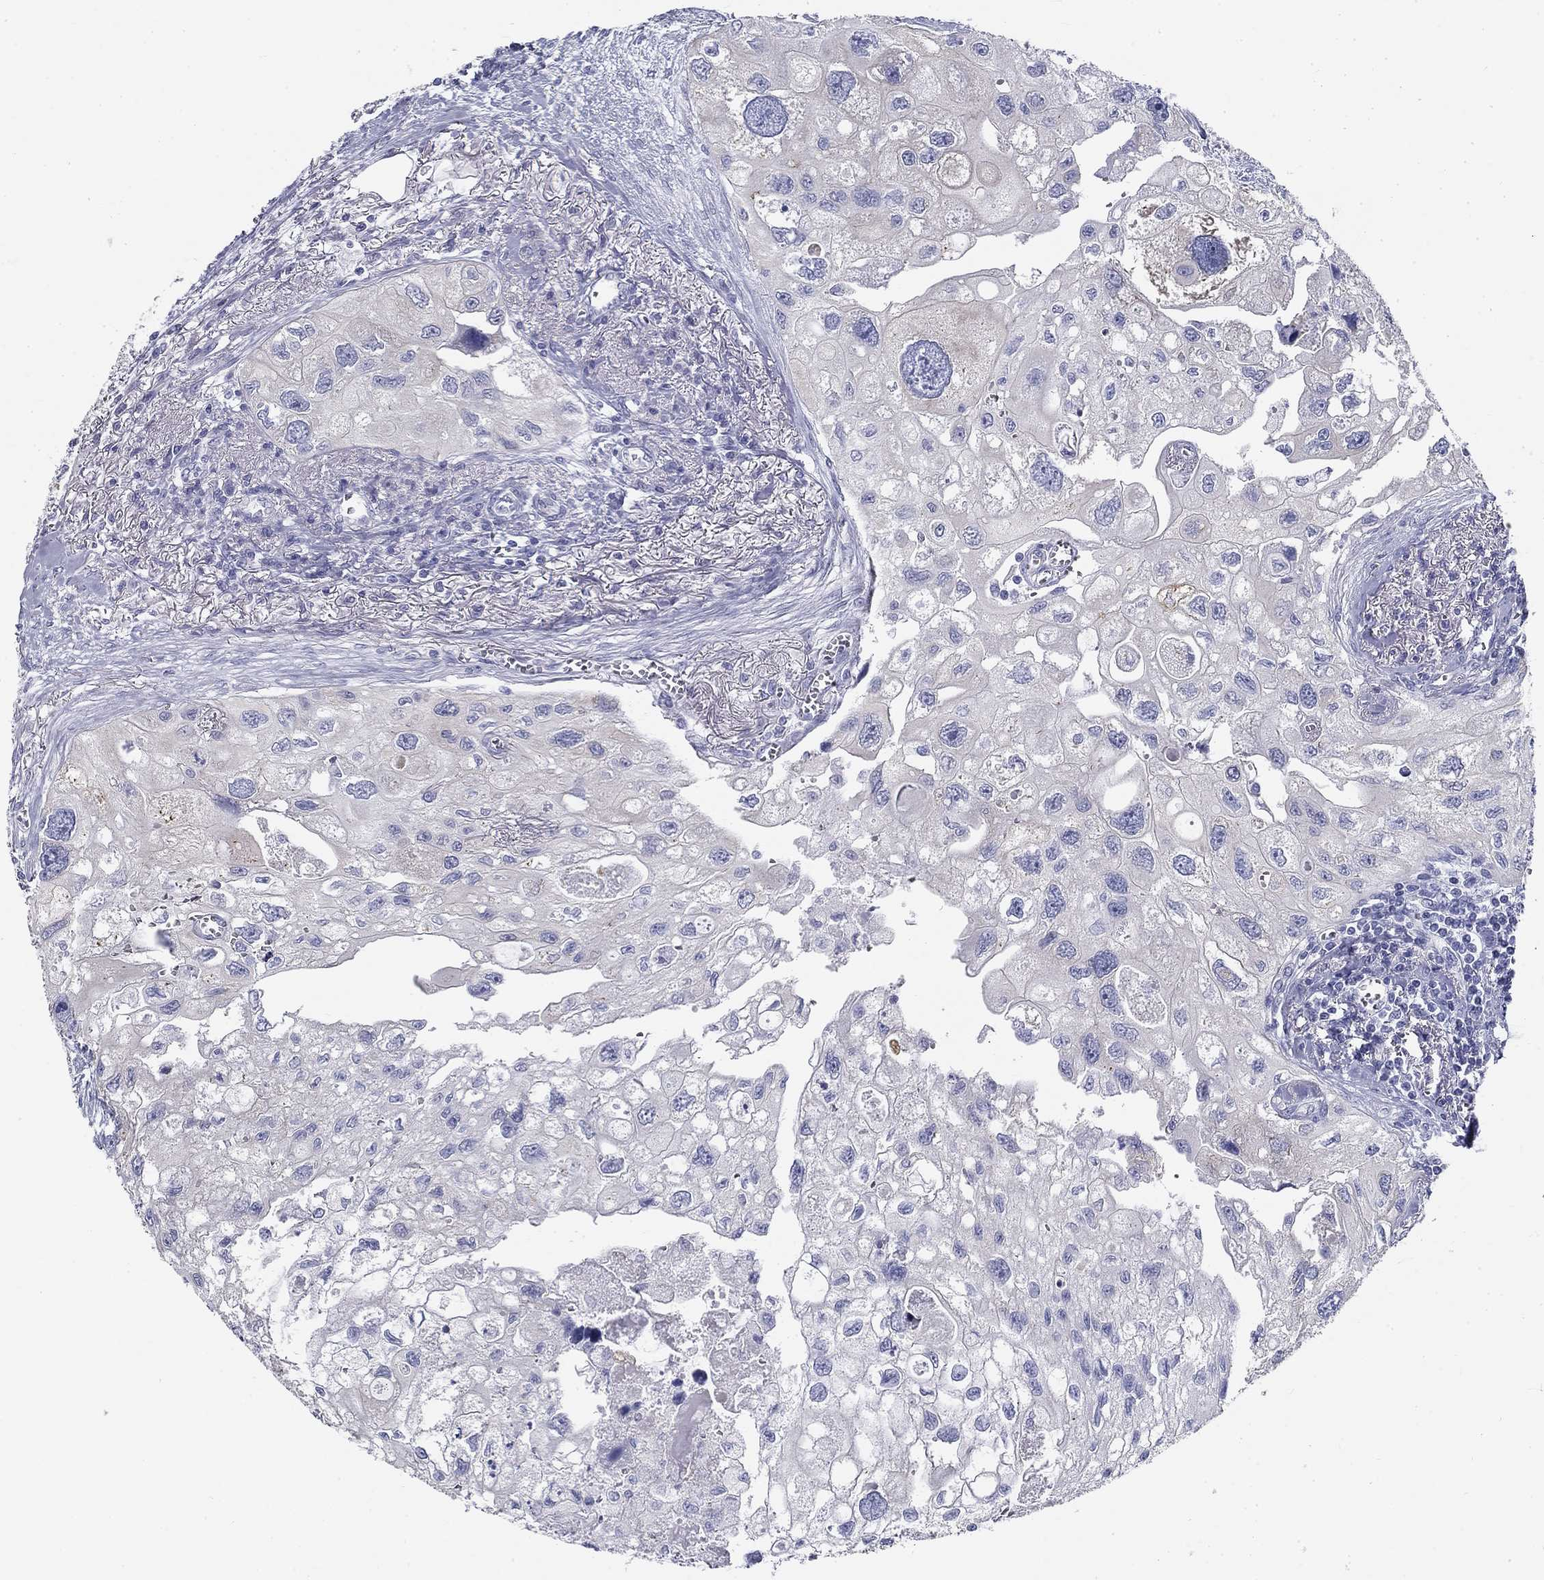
{"staining": {"intensity": "negative", "quantity": "none", "location": "none"}, "tissue": "urothelial cancer", "cell_type": "Tumor cells", "image_type": "cancer", "snomed": [{"axis": "morphology", "description": "Urothelial carcinoma, High grade"}, {"axis": "topography", "description": "Urinary bladder"}], "caption": "DAB immunohistochemical staining of urothelial cancer exhibits no significant positivity in tumor cells.", "gene": "GALNTL5", "patient": {"sex": "male", "age": 59}}